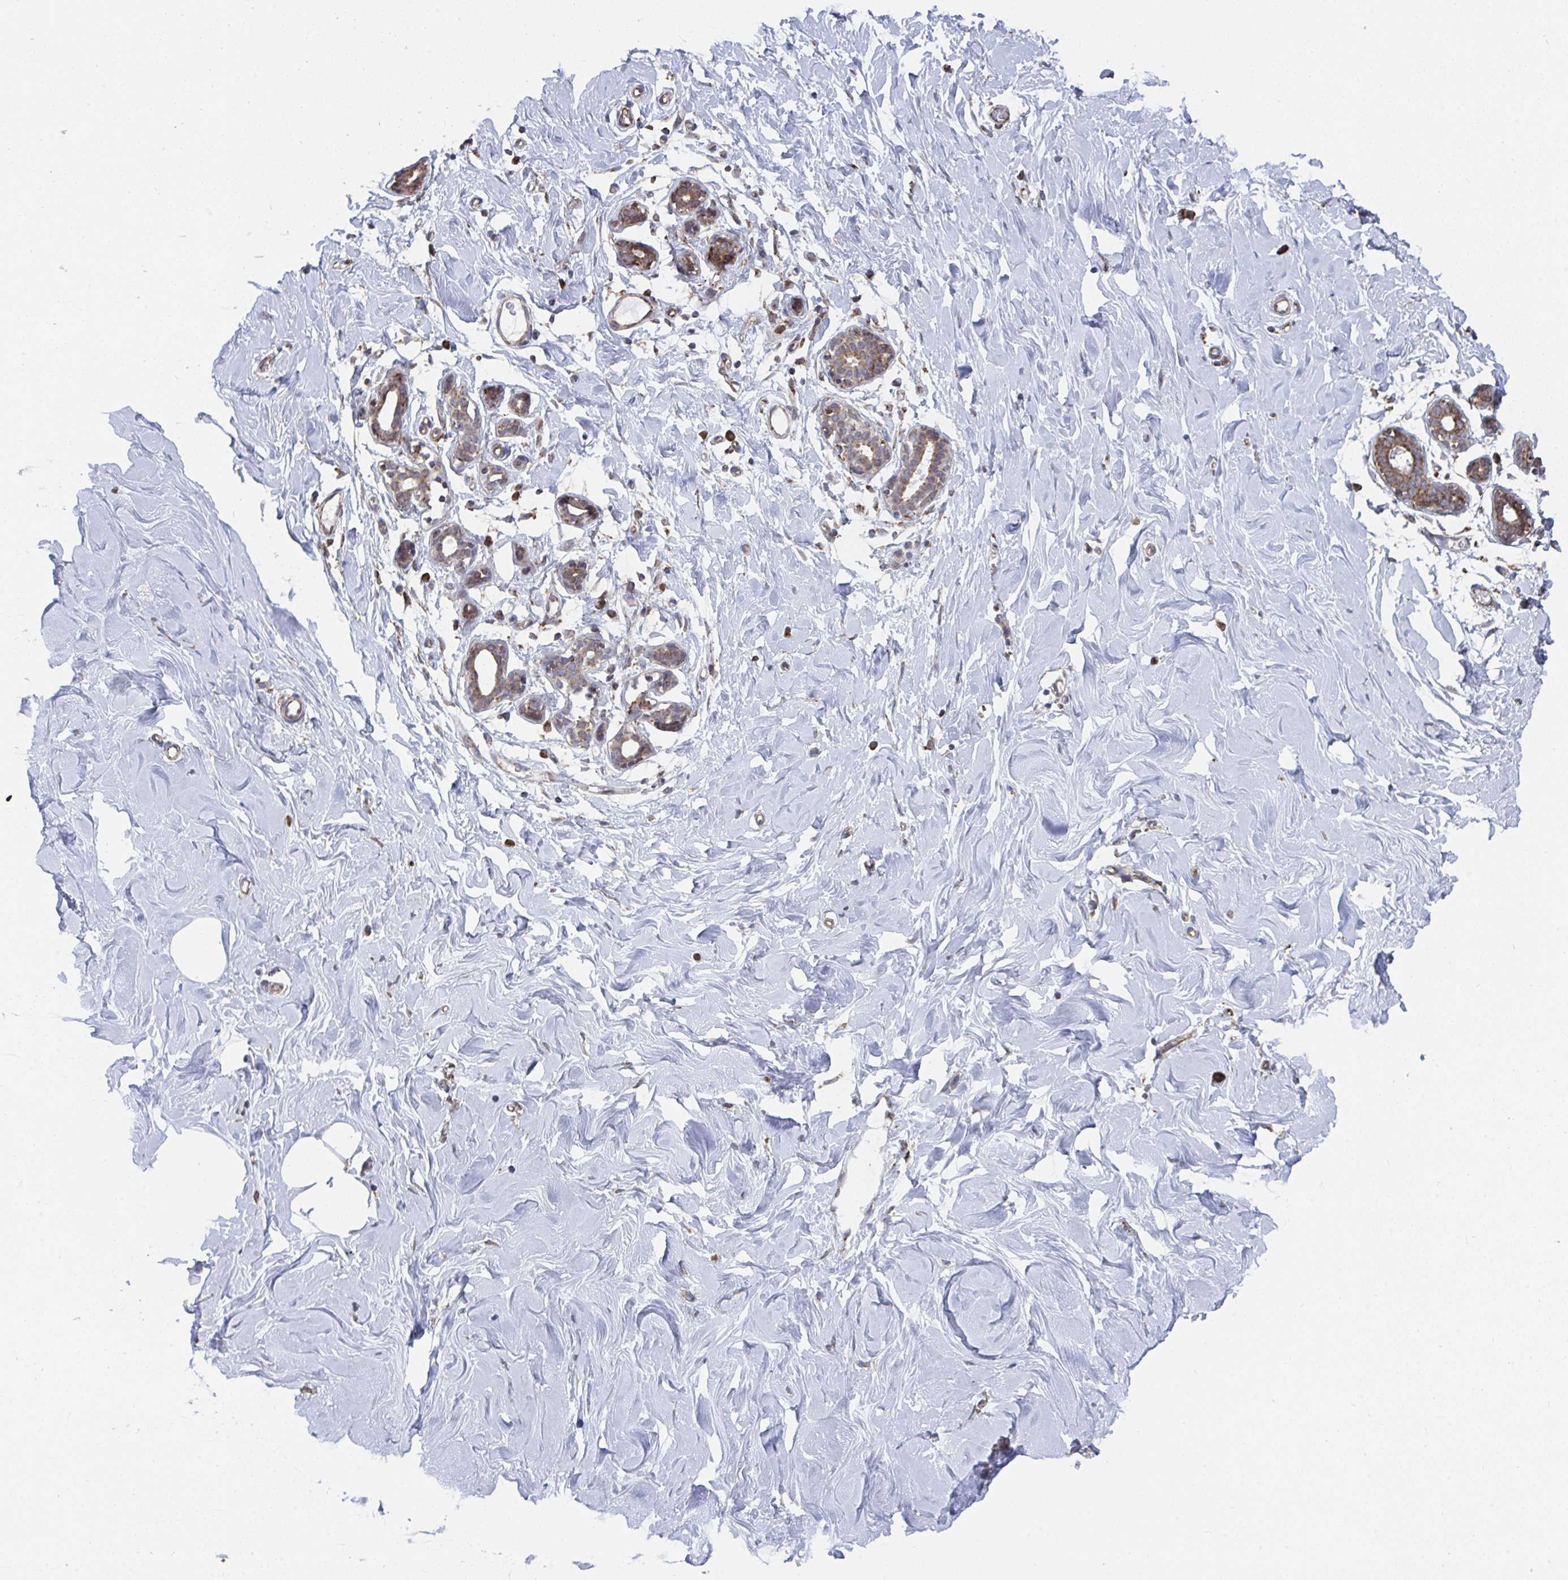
{"staining": {"intensity": "negative", "quantity": "none", "location": "none"}, "tissue": "breast", "cell_type": "Adipocytes", "image_type": "normal", "snomed": [{"axis": "morphology", "description": "Normal tissue, NOS"}, {"axis": "topography", "description": "Breast"}], "caption": "IHC micrograph of normal breast stained for a protein (brown), which reveals no expression in adipocytes.", "gene": "ELAVL1", "patient": {"sex": "female", "age": 27}}